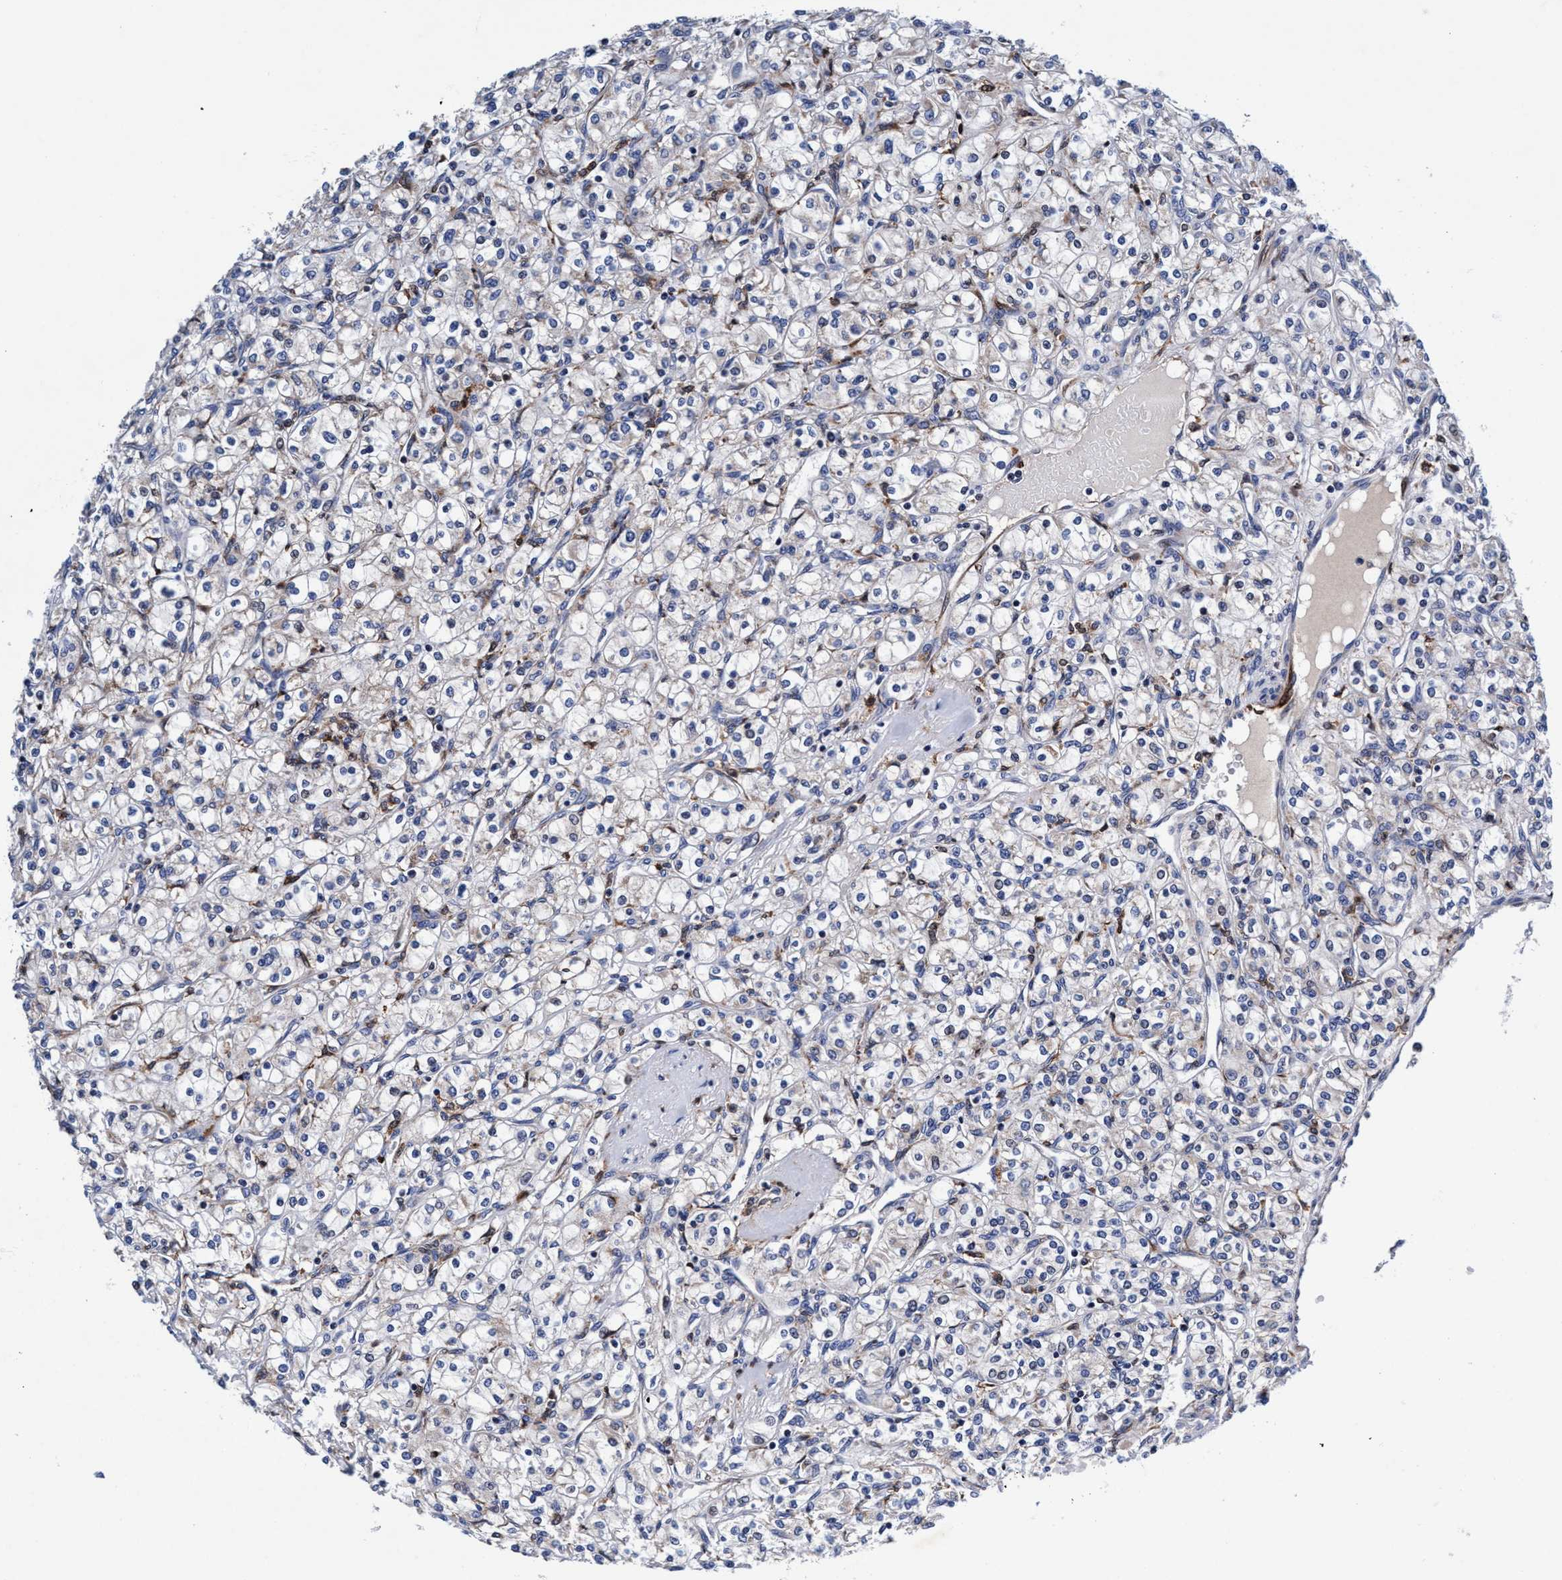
{"staining": {"intensity": "negative", "quantity": "none", "location": "none"}, "tissue": "renal cancer", "cell_type": "Tumor cells", "image_type": "cancer", "snomed": [{"axis": "morphology", "description": "Adenocarcinoma, NOS"}, {"axis": "topography", "description": "Kidney"}], "caption": "Adenocarcinoma (renal) was stained to show a protein in brown. There is no significant staining in tumor cells.", "gene": "UBALD2", "patient": {"sex": "male", "age": 77}}